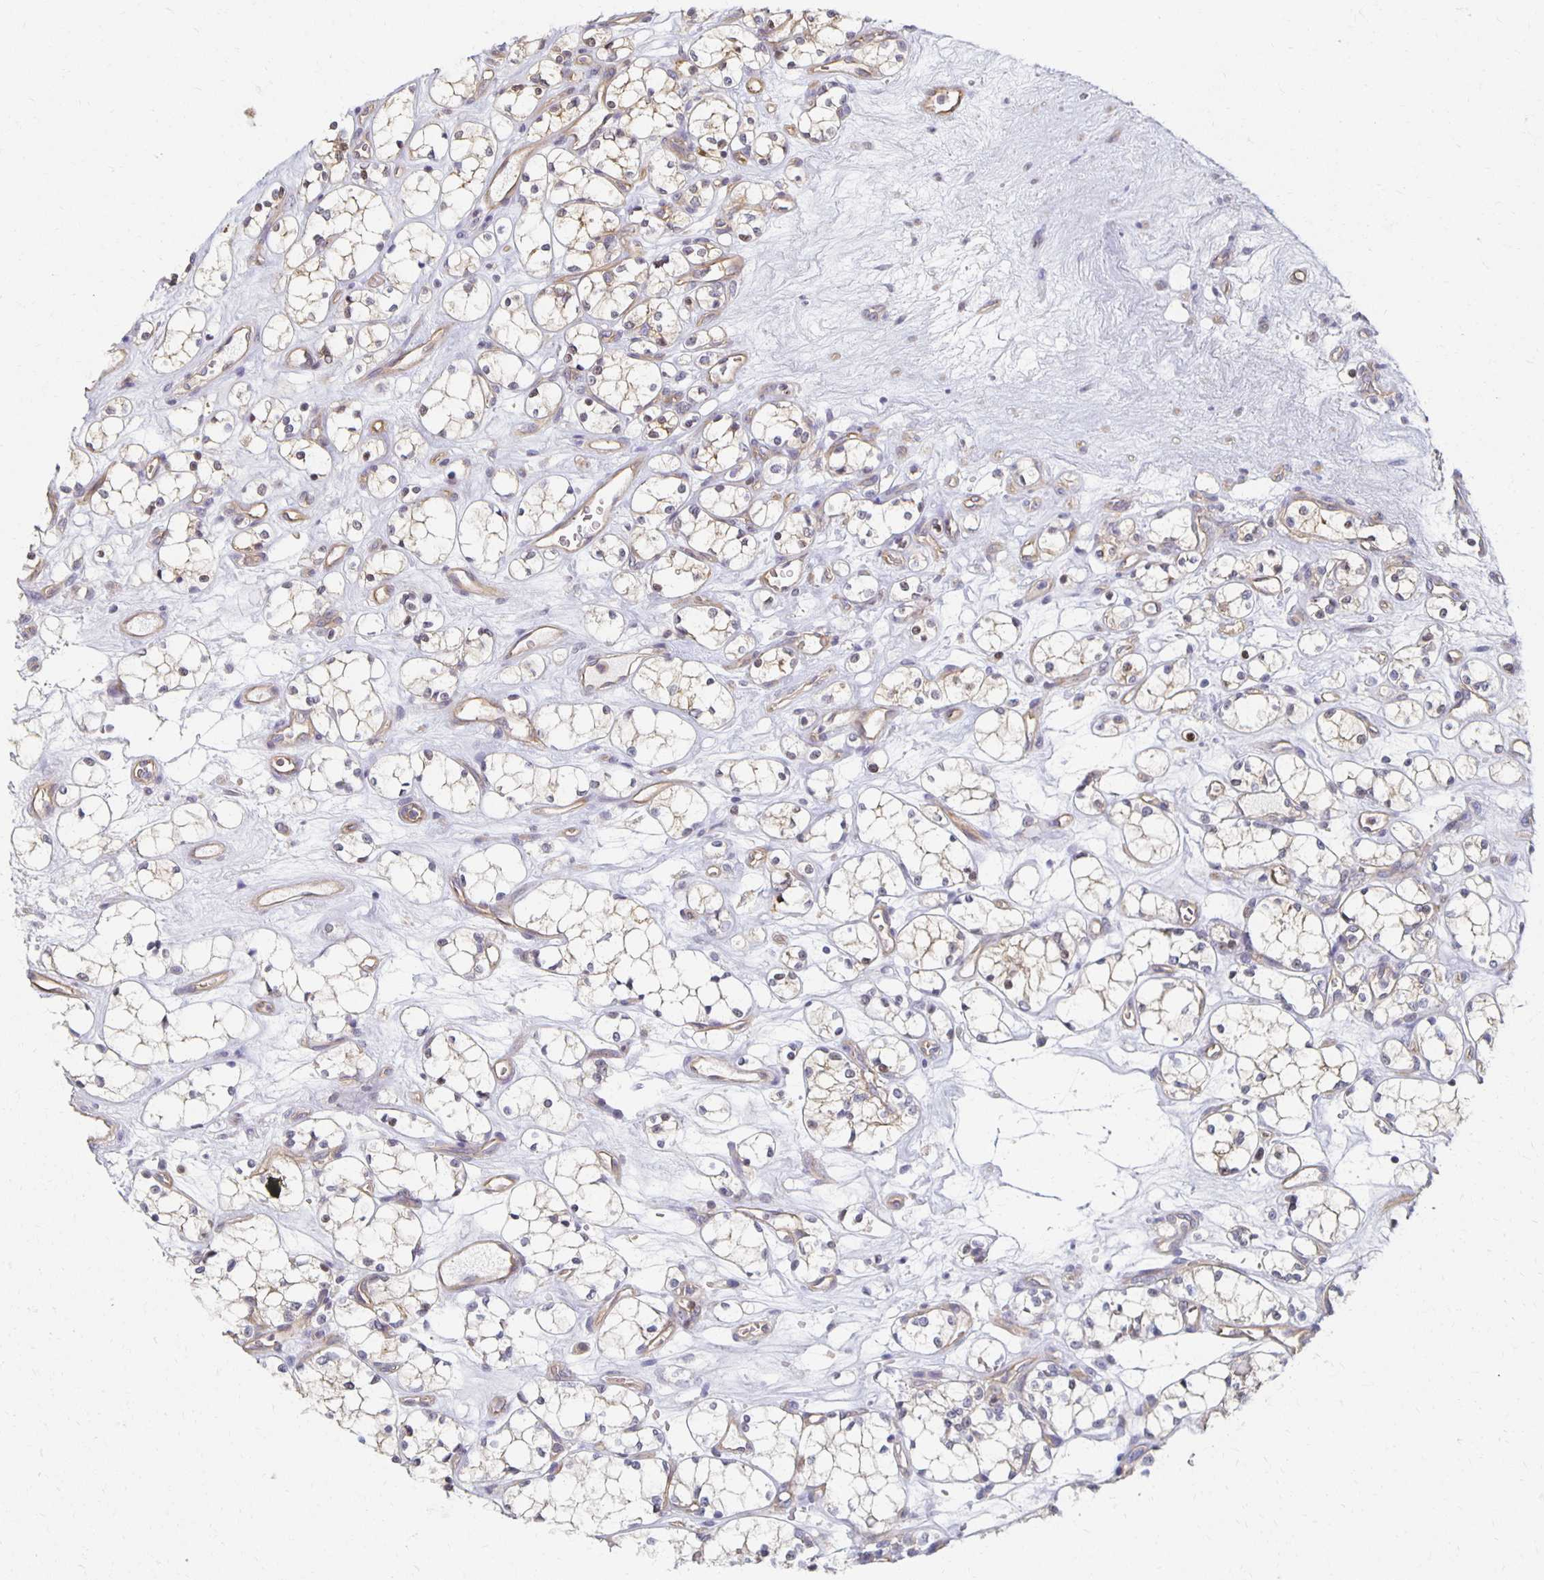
{"staining": {"intensity": "weak", "quantity": "25%-75%", "location": "cytoplasmic/membranous"}, "tissue": "renal cancer", "cell_type": "Tumor cells", "image_type": "cancer", "snomed": [{"axis": "morphology", "description": "Adenocarcinoma, NOS"}, {"axis": "topography", "description": "Kidney"}], "caption": "Immunohistochemical staining of human renal cancer (adenocarcinoma) shows weak cytoplasmic/membranous protein expression in about 25%-75% of tumor cells.", "gene": "SORL1", "patient": {"sex": "female", "age": 69}}